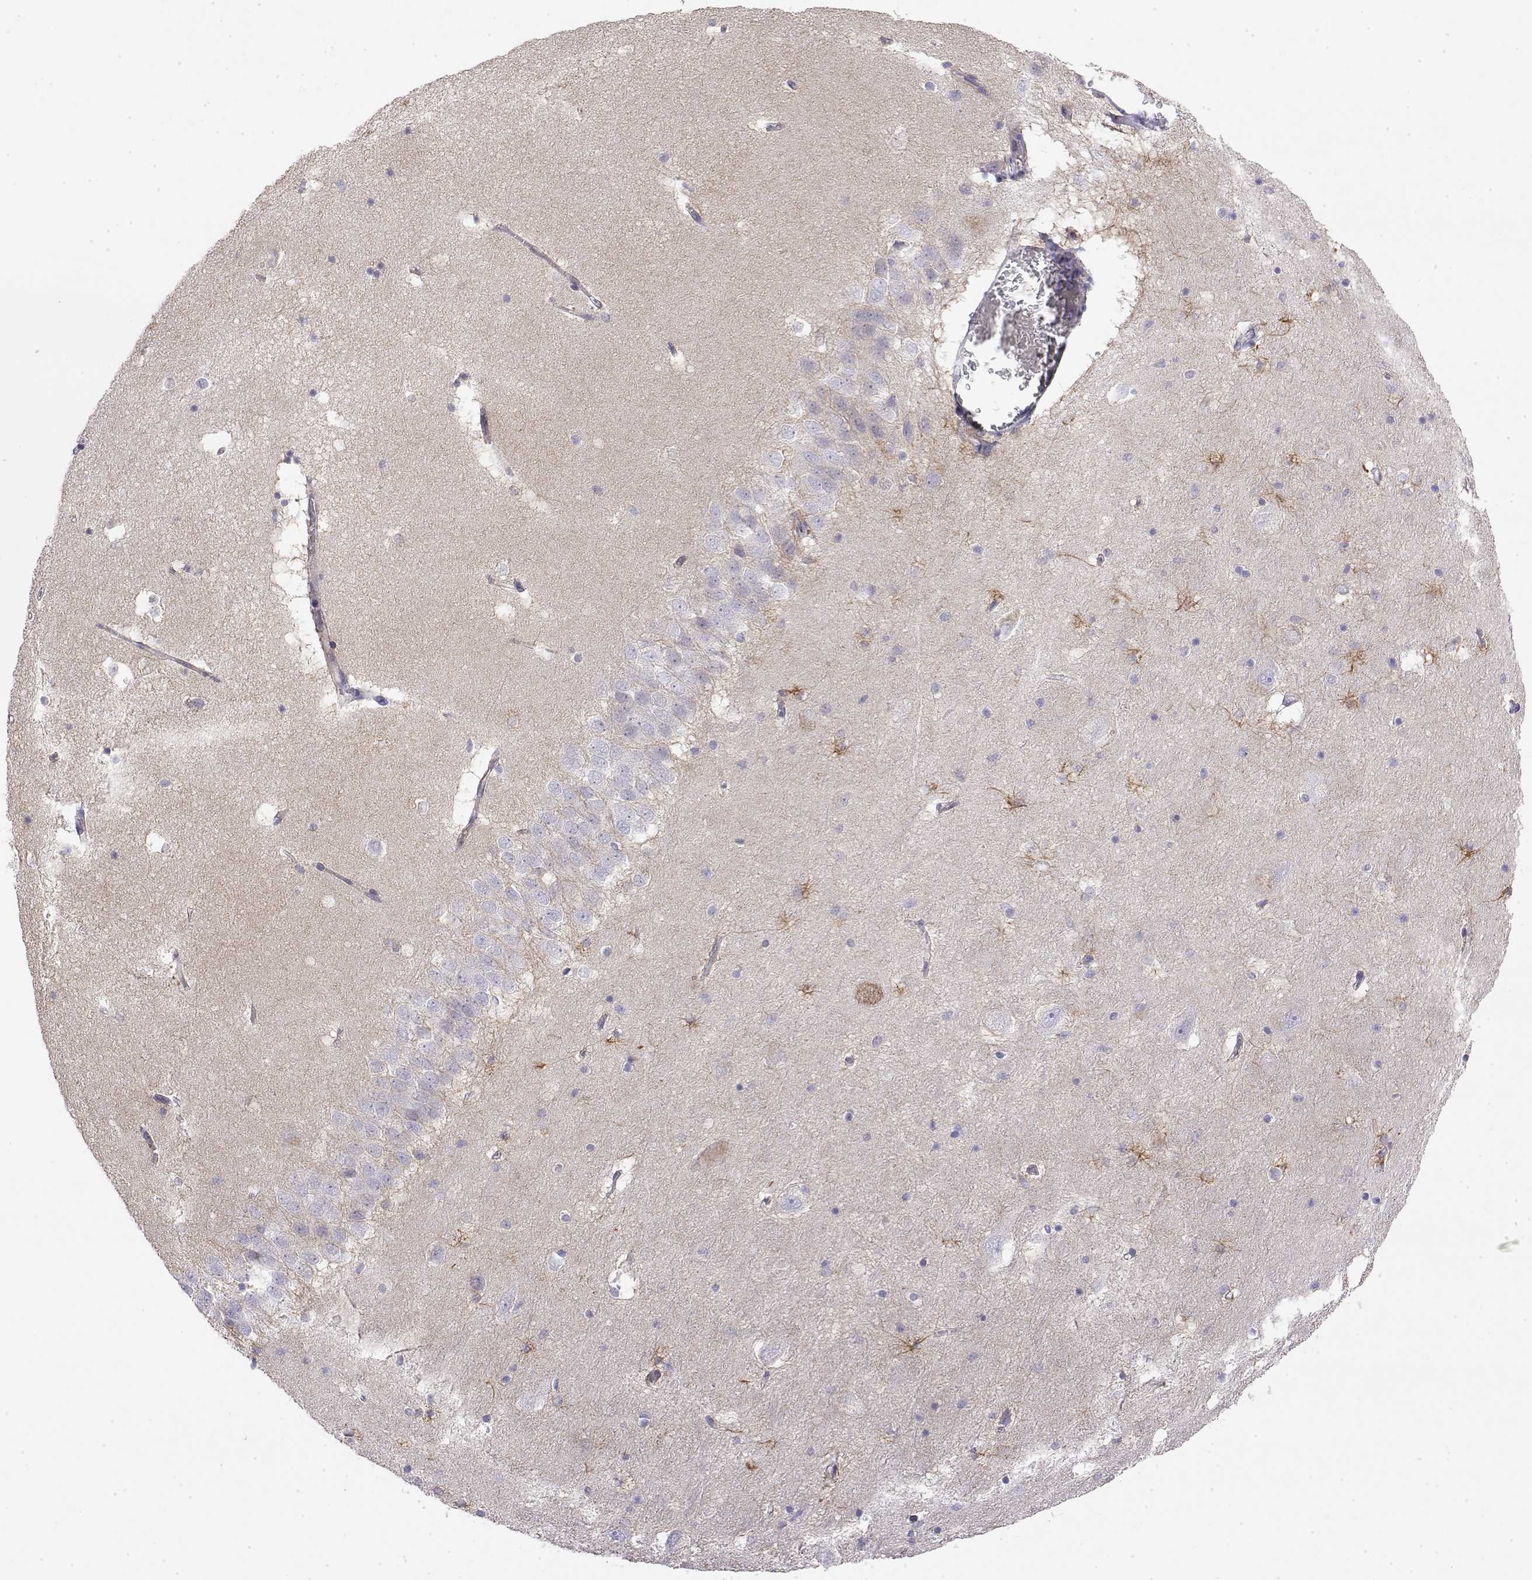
{"staining": {"intensity": "weak", "quantity": "<25%", "location": "cytoplasmic/membranous"}, "tissue": "hippocampus", "cell_type": "Glial cells", "image_type": "normal", "snomed": [{"axis": "morphology", "description": "Normal tissue, NOS"}, {"axis": "topography", "description": "Hippocampus"}], "caption": "IHC micrograph of normal human hippocampus stained for a protein (brown), which reveals no positivity in glial cells.", "gene": "GGACT", "patient": {"sex": "male", "age": 58}}